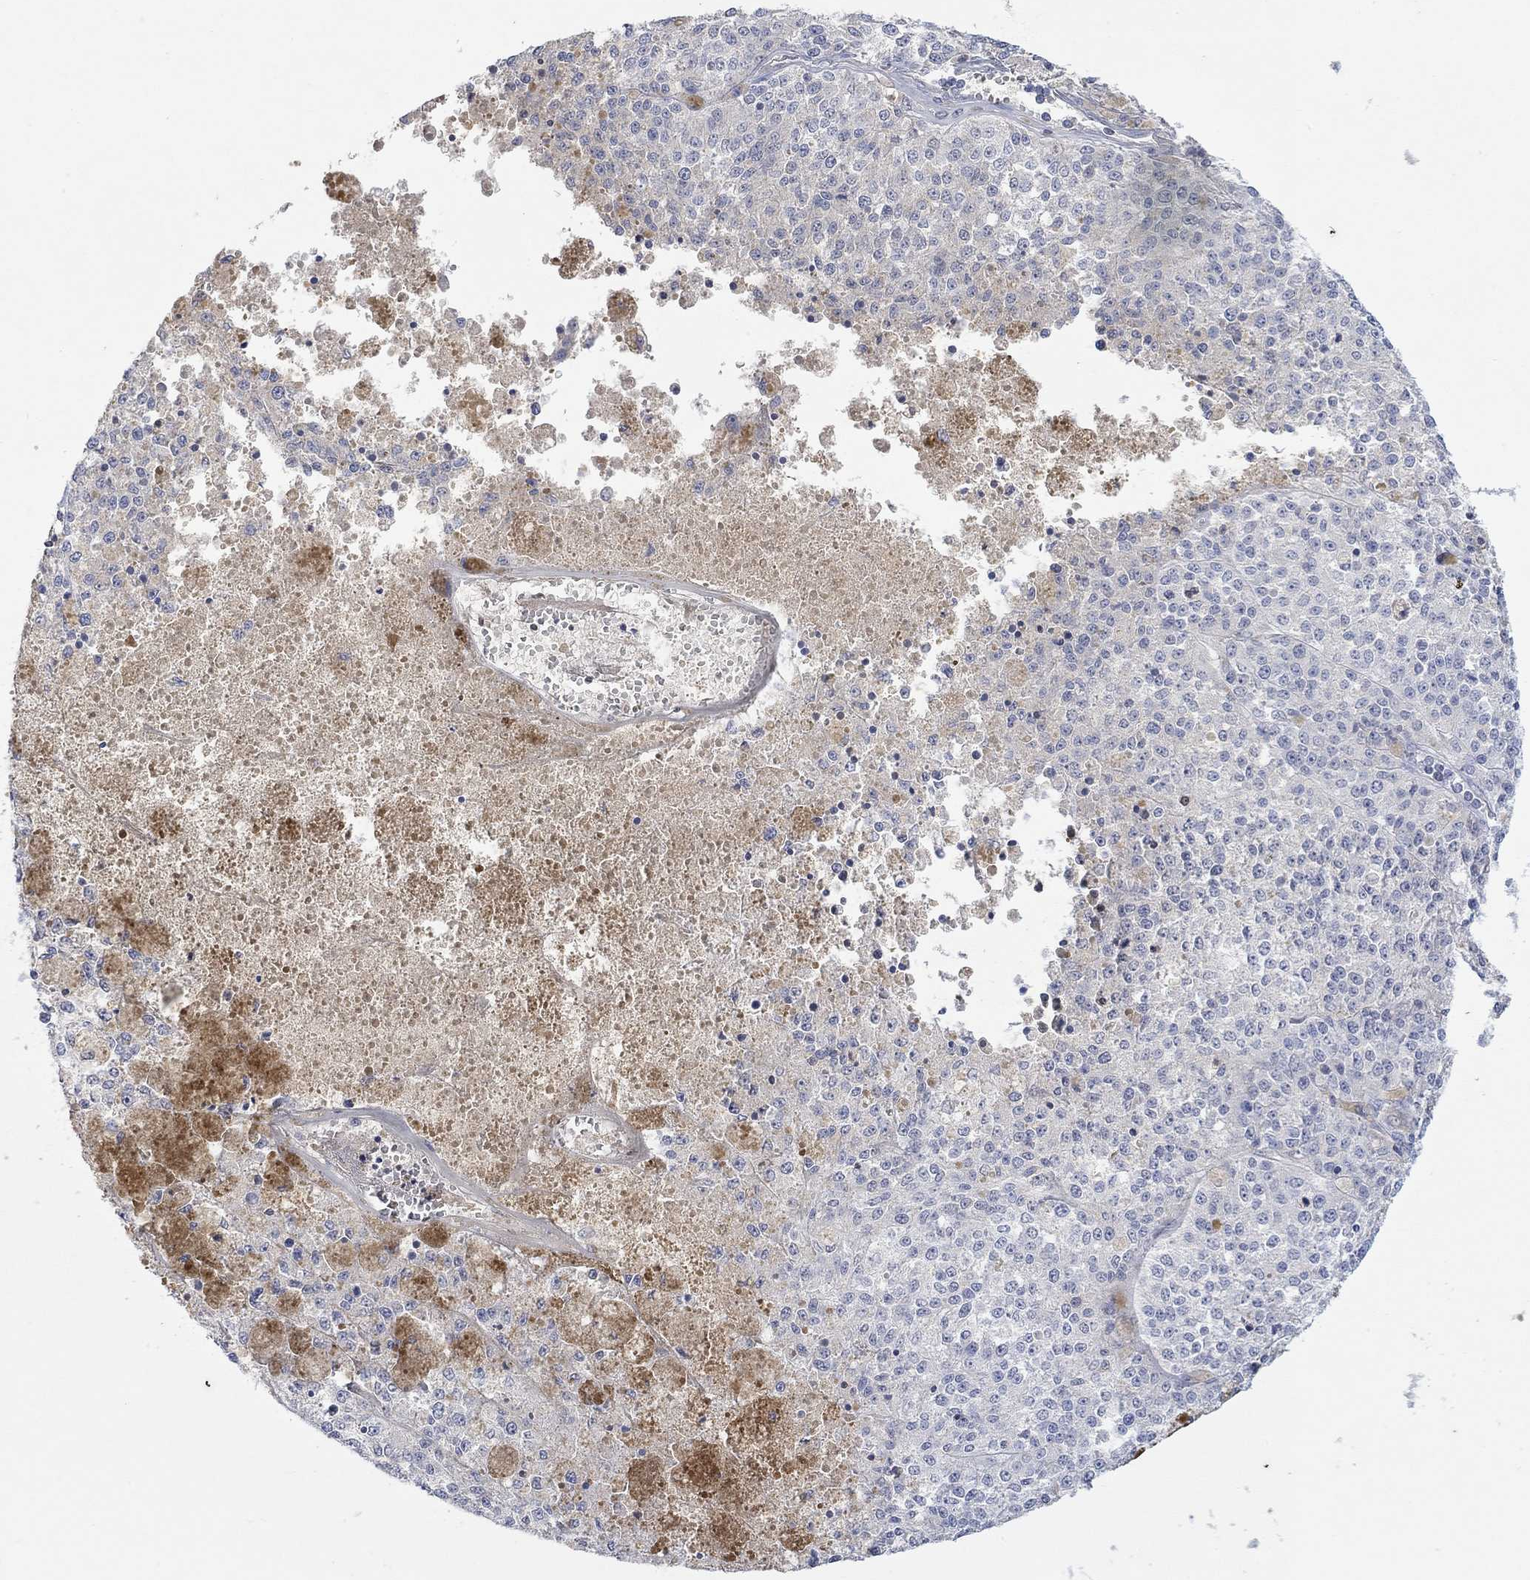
{"staining": {"intensity": "weak", "quantity": "<25%", "location": "cytoplasmic/membranous"}, "tissue": "melanoma", "cell_type": "Tumor cells", "image_type": "cancer", "snomed": [{"axis": "morphology", "description": "Malignant melanoma, Metastatic site"}, {"axis": "topography", "description": "Lymph node"}], "caption": "There is no significant positivity in tumor cells of melanoma.", "gene": "MSTN", "patient": {"sex": "female", "age": 64}}